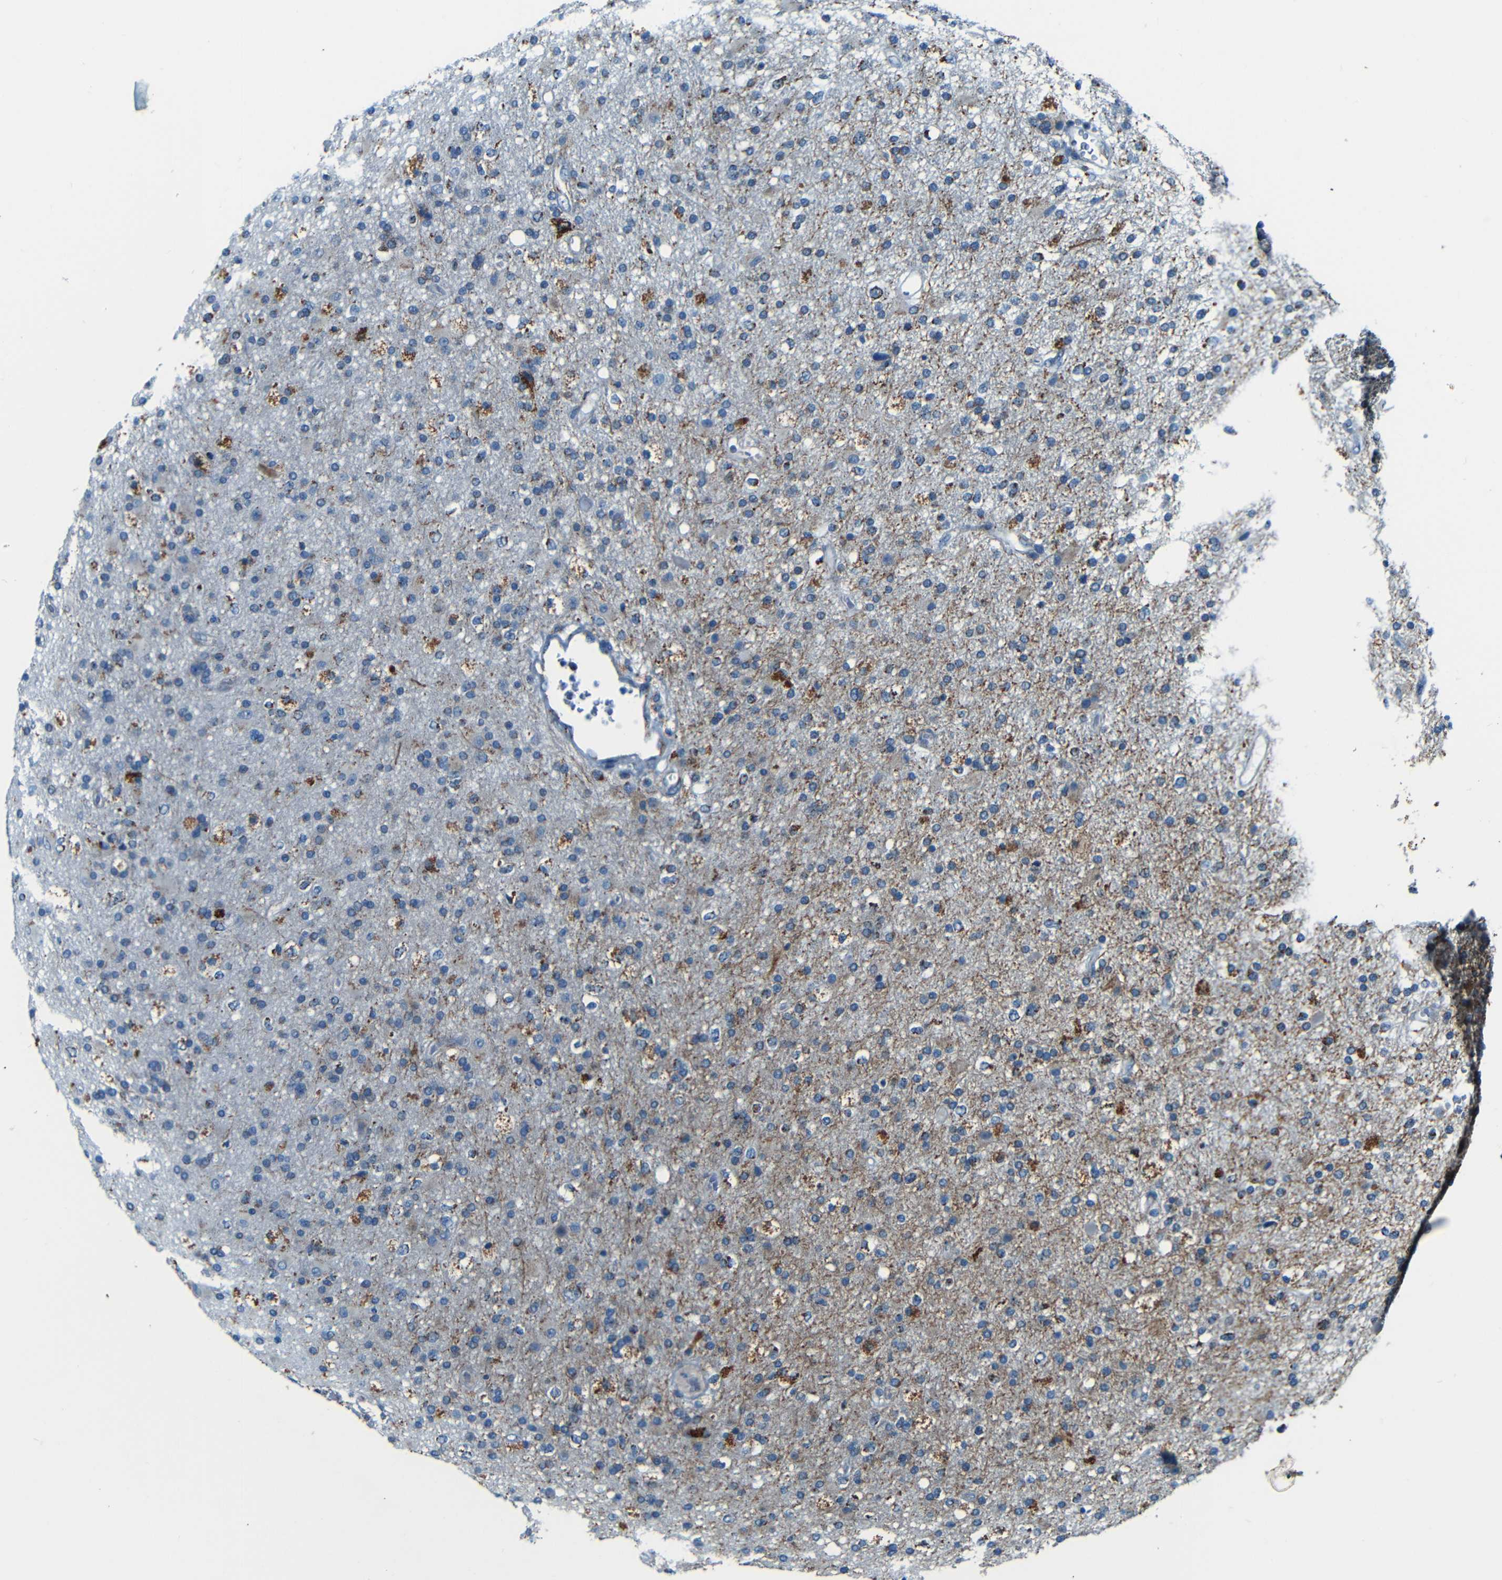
{"staining": {"intensity": "strong", "quantity": "<25%", "location": "cytoplasmic/membranous"}, "tissue": "glioma", "cell_type": "Tumor cells", "image_type": "cancer", "snomed": [{"axis": "morphology", "description": "Glioma, malignant, High grade"}, {"axis": "topography", "description": "Brain"}], "caption": "This is an image of immunohistochemistry staining of glioma, which shows strong expression in the cytoplasmic/membranous of tumor cells.", "gene": "WSCD2", "patient": {"sex": "male", "age": 33}}